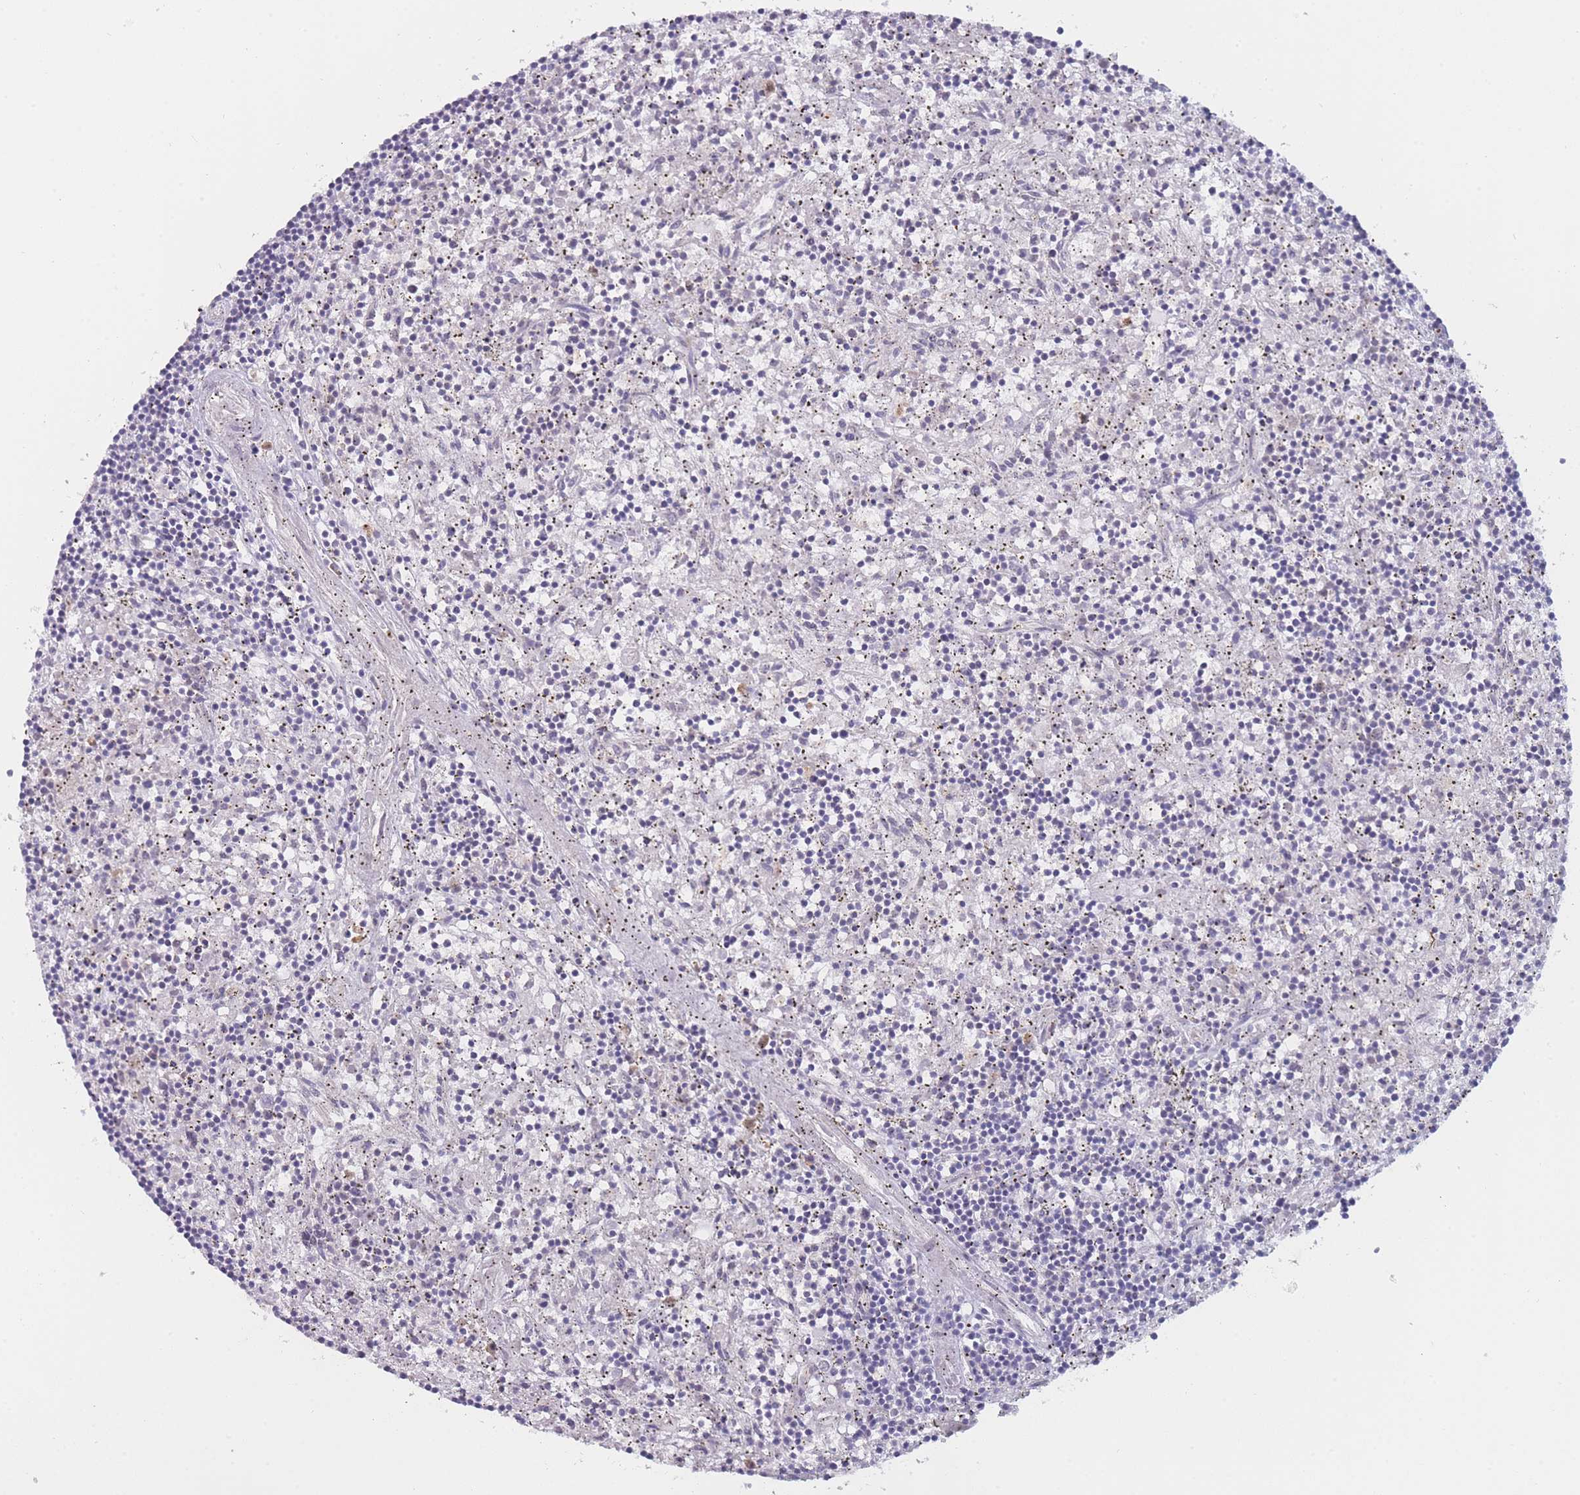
{"staining": {"intensity": "negative", "quantity": "none", "location": "none"}, "tissue": "lymphoma", "cell_type": "Tumor cells", "image_type": "cancer", "snomed": [{"axis": "morphology", "description": "Malignant lymphoma, non-Hodgkin's type, Low grade"}, {"axis": "topography", "description": "Spleen"}], "caption": "A micrograph of human lymphoma is negative for staining in tumor cells.", "gene": "MRI1", "patient": {"sex": "male", "age": 76}}